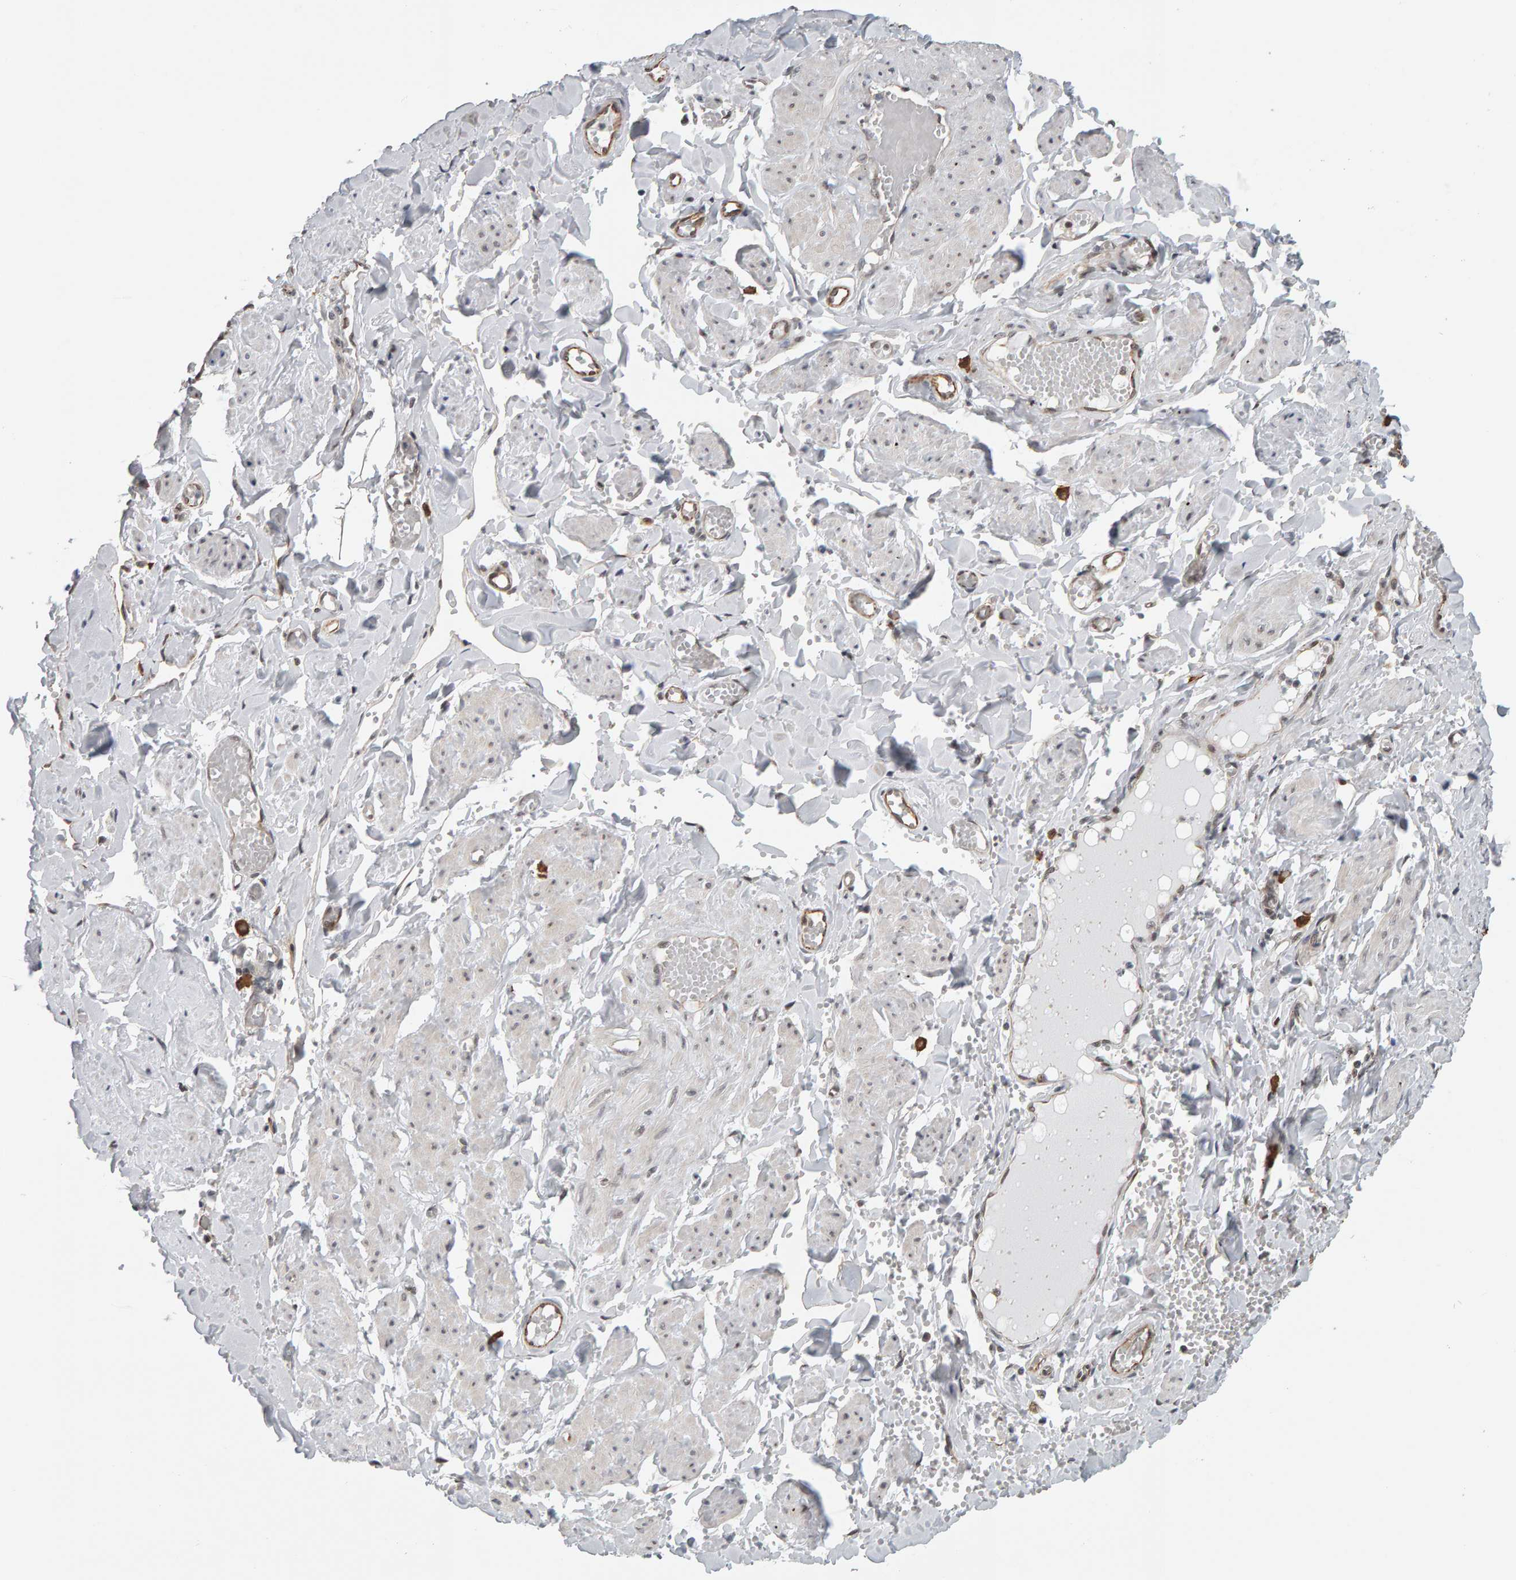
{"staining": {"intensity": "weak", "quantity": ">75%", "location": "nuclear"}, "tissue": "adipose tissue", "cell_type": "Adipocytes", "image_type": "normal", "snomed": [{"axis": "morphology", "description": "Normal tissue, NOS"}, {"axis": "topography", "description": "Vascular tissue"}, {"axis": "topography", "description": "Fallopian tube"}, {"axis": "topography", "description": "Ovary"}], "caption": "DAB (3,3'-diaminobenzidine) immunohistochemical staining of normal adipose tissue shows weak nuclear protein expression in about >75% of adipocytes.", "gene": "ATF7IP", "patient": {"sex": "female", "age": 67}}